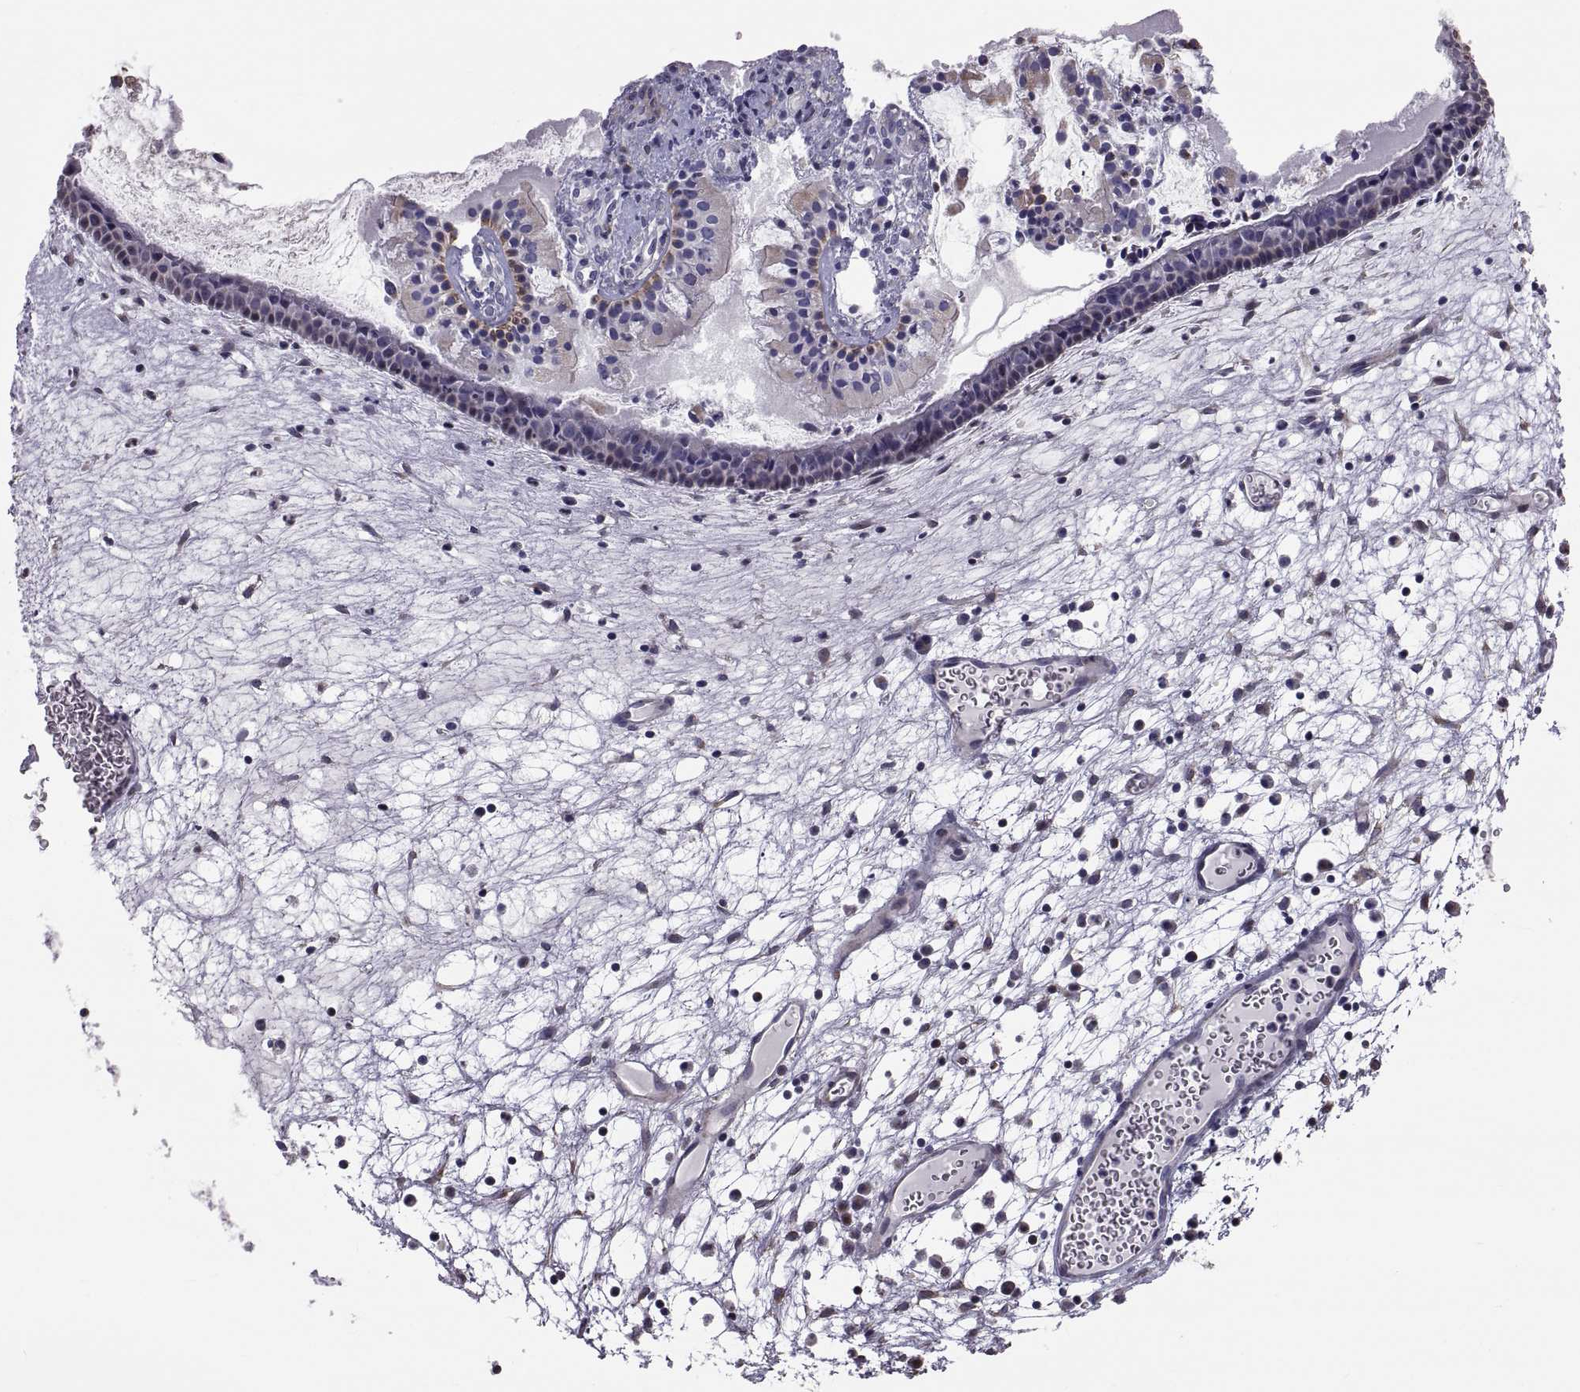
{"staining": {"intensity": "weak", "quantity": "25%-75%", "location": "cytoplasmic/membranous"}, "tissue": "nasopharynx", "cell_type": "Respiratory epithelial cells", "image_type": "normal", "snomed": [{"axis": "morphology", "description": "Normal tissue, NOS"}, {"axis": "topography", "description": "Nasopharynx"}], "caption": "IHC image of unremarkable nasopharynx: nasopharynx stained using immunohistochemistry shows low levels of weak protein expression localized specifically in the cytoplasmic/membranous of respiratory epithelial cells, appearing as a cytoplasmic/membranous brown color.", "gene": "ANO1", "patient": {"sex": "male", "age": 31}}